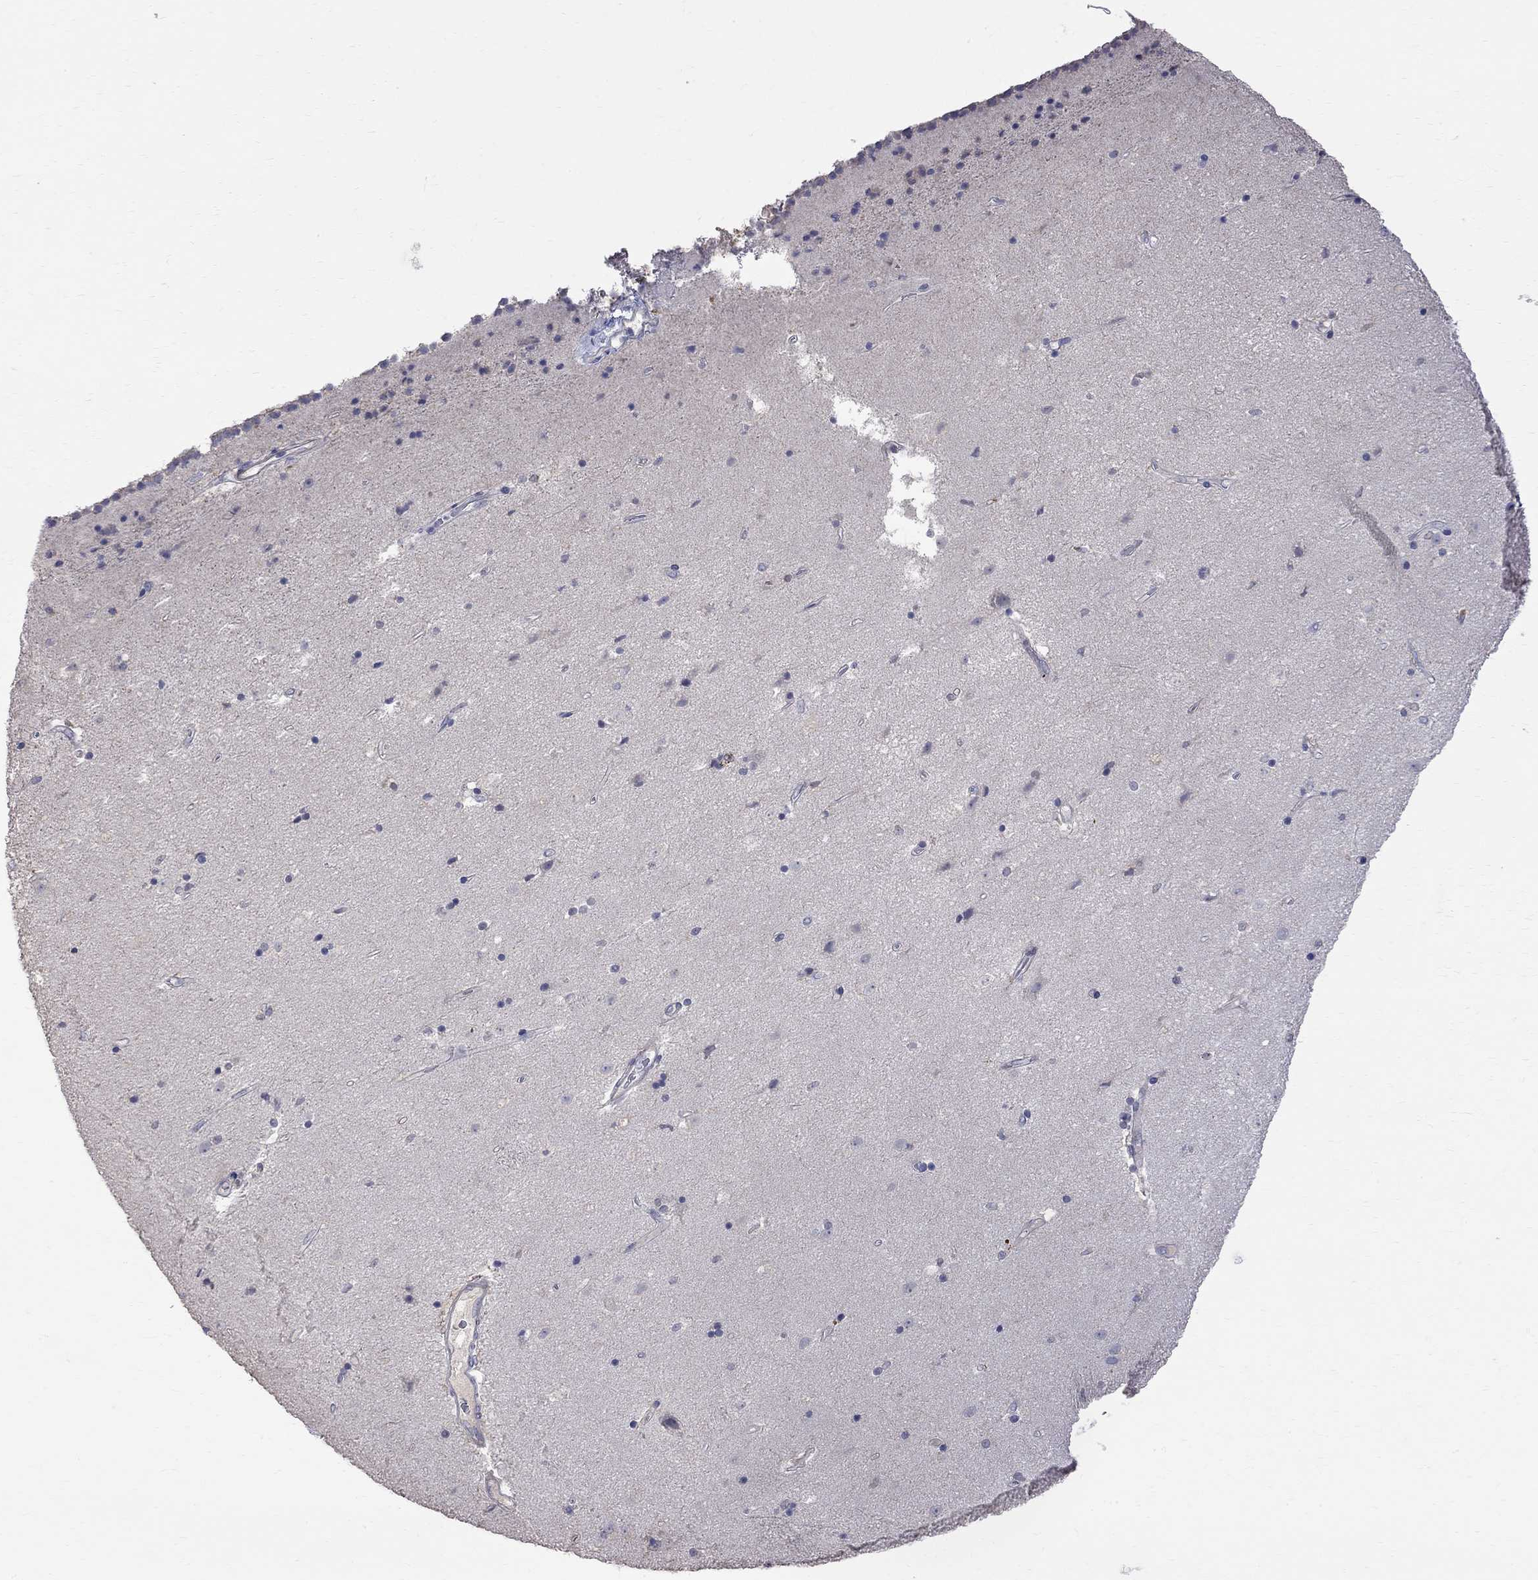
{"staining": {"intensity": "negative", "quantity": "none", "location": "none"}, "tissue": "caudate", "cell_type": "Glial cells", "image_type": "normal", "snomed": [{"axis": "morphology", "description": "Normal tissue, NOS"}, {"axis": "topography", "description": "Lateral ventricle wall"}], "caption": "An immunohistochemistry histopathology image of unremarkable caudate is shown. There is no staining in glial cells of caudate. (DAB (3,3'-diaminobenzidine) immunohistochemistry, high magnification).", "gene": "CKAP2", "patient": {"sex": "female", "age": 71}}